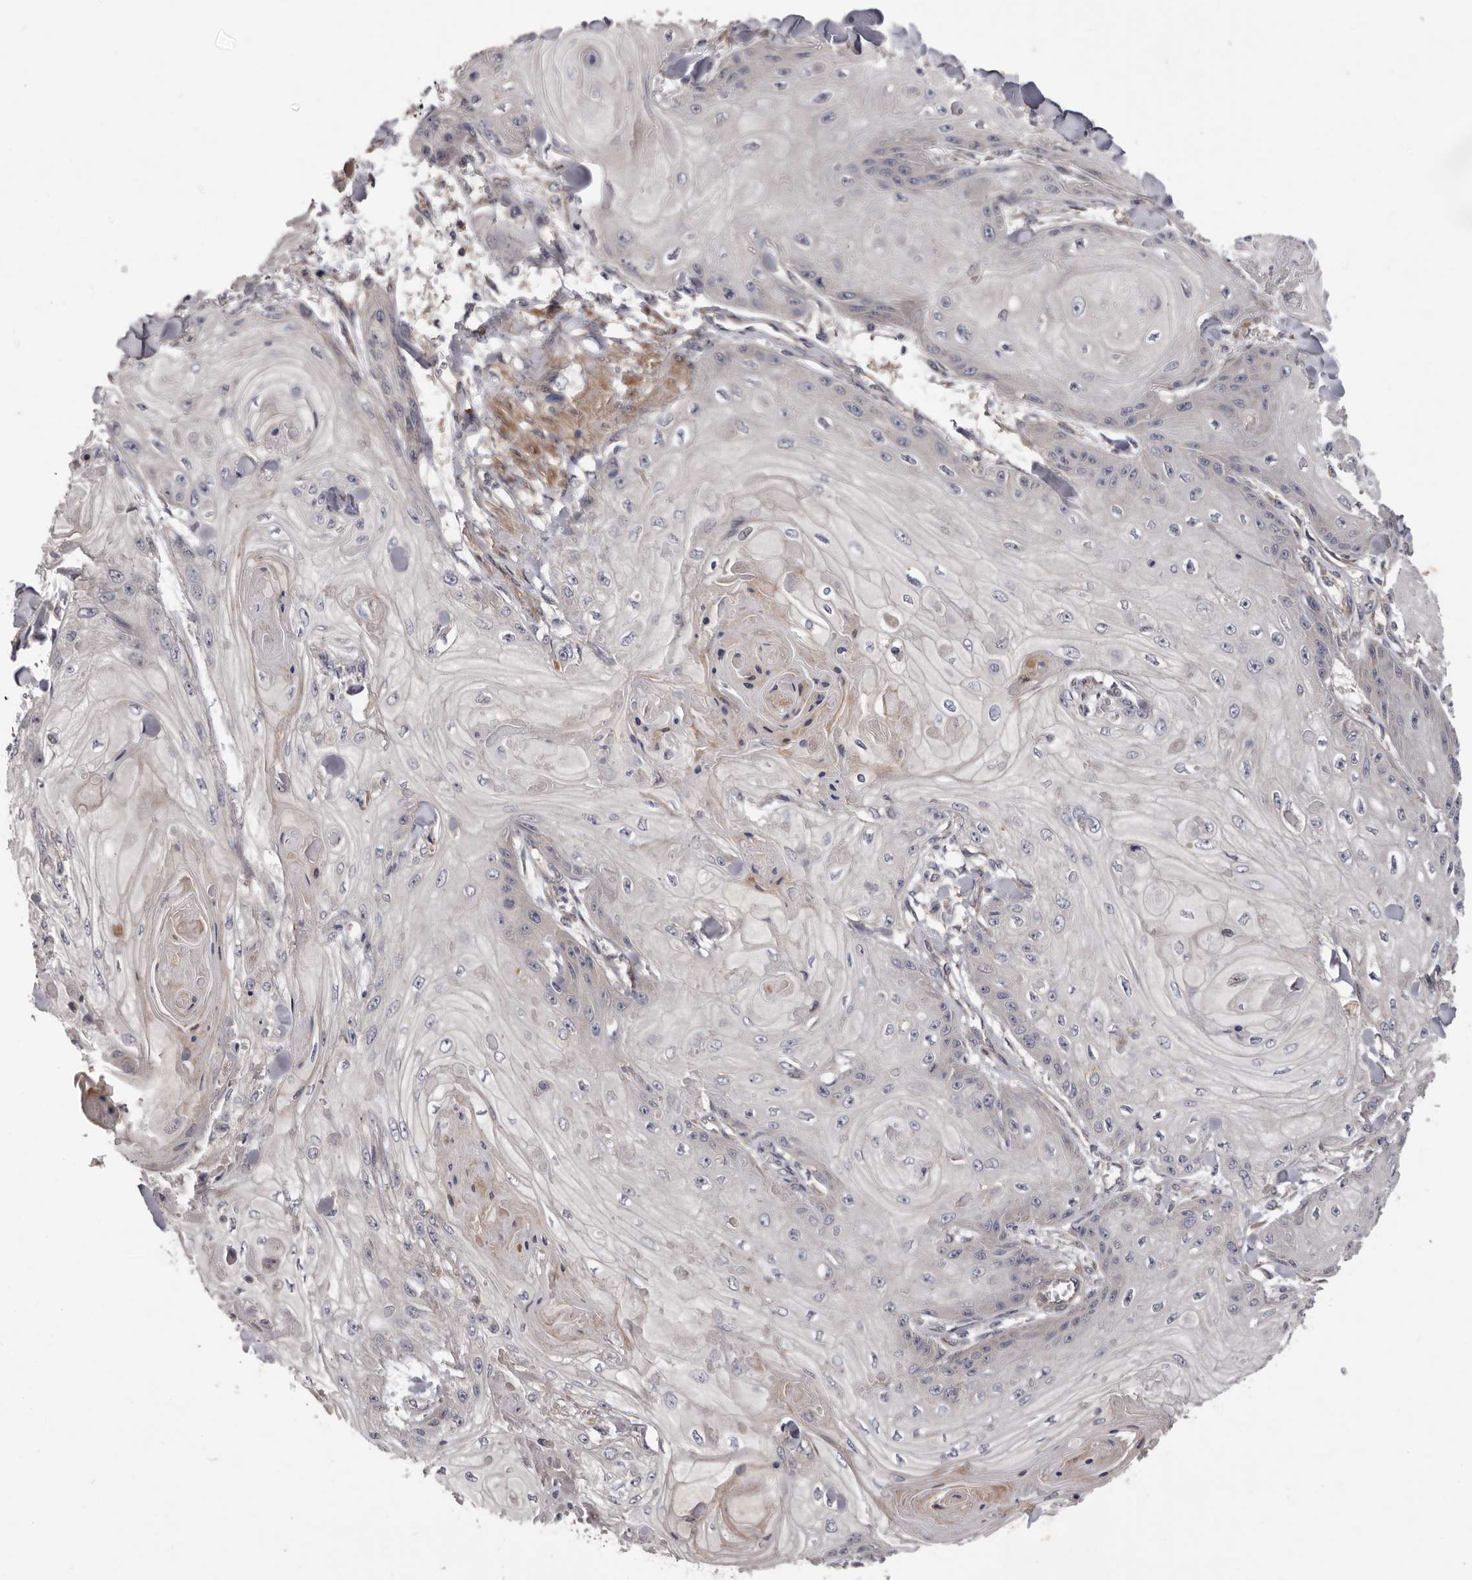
{"staining": {"intensity": "negative", "quantity": "none", "location": "none"}, "tissue": "skin cancer", "cell_type": "Tumor cells", "image_type": "cancer", "snomed": [{"axis": "morphology", "description": "Squamous cell carcinoma, NOS"}, {"axis": "topography", "description": "Skin"}], "caption": "The immunohistochemistry (IHC) image has no significant expression in tumor cells of skin squamous cell carcinoma tissue.", "gene": "PRKD1", "patient": {"sex": "male", "age": 74}}